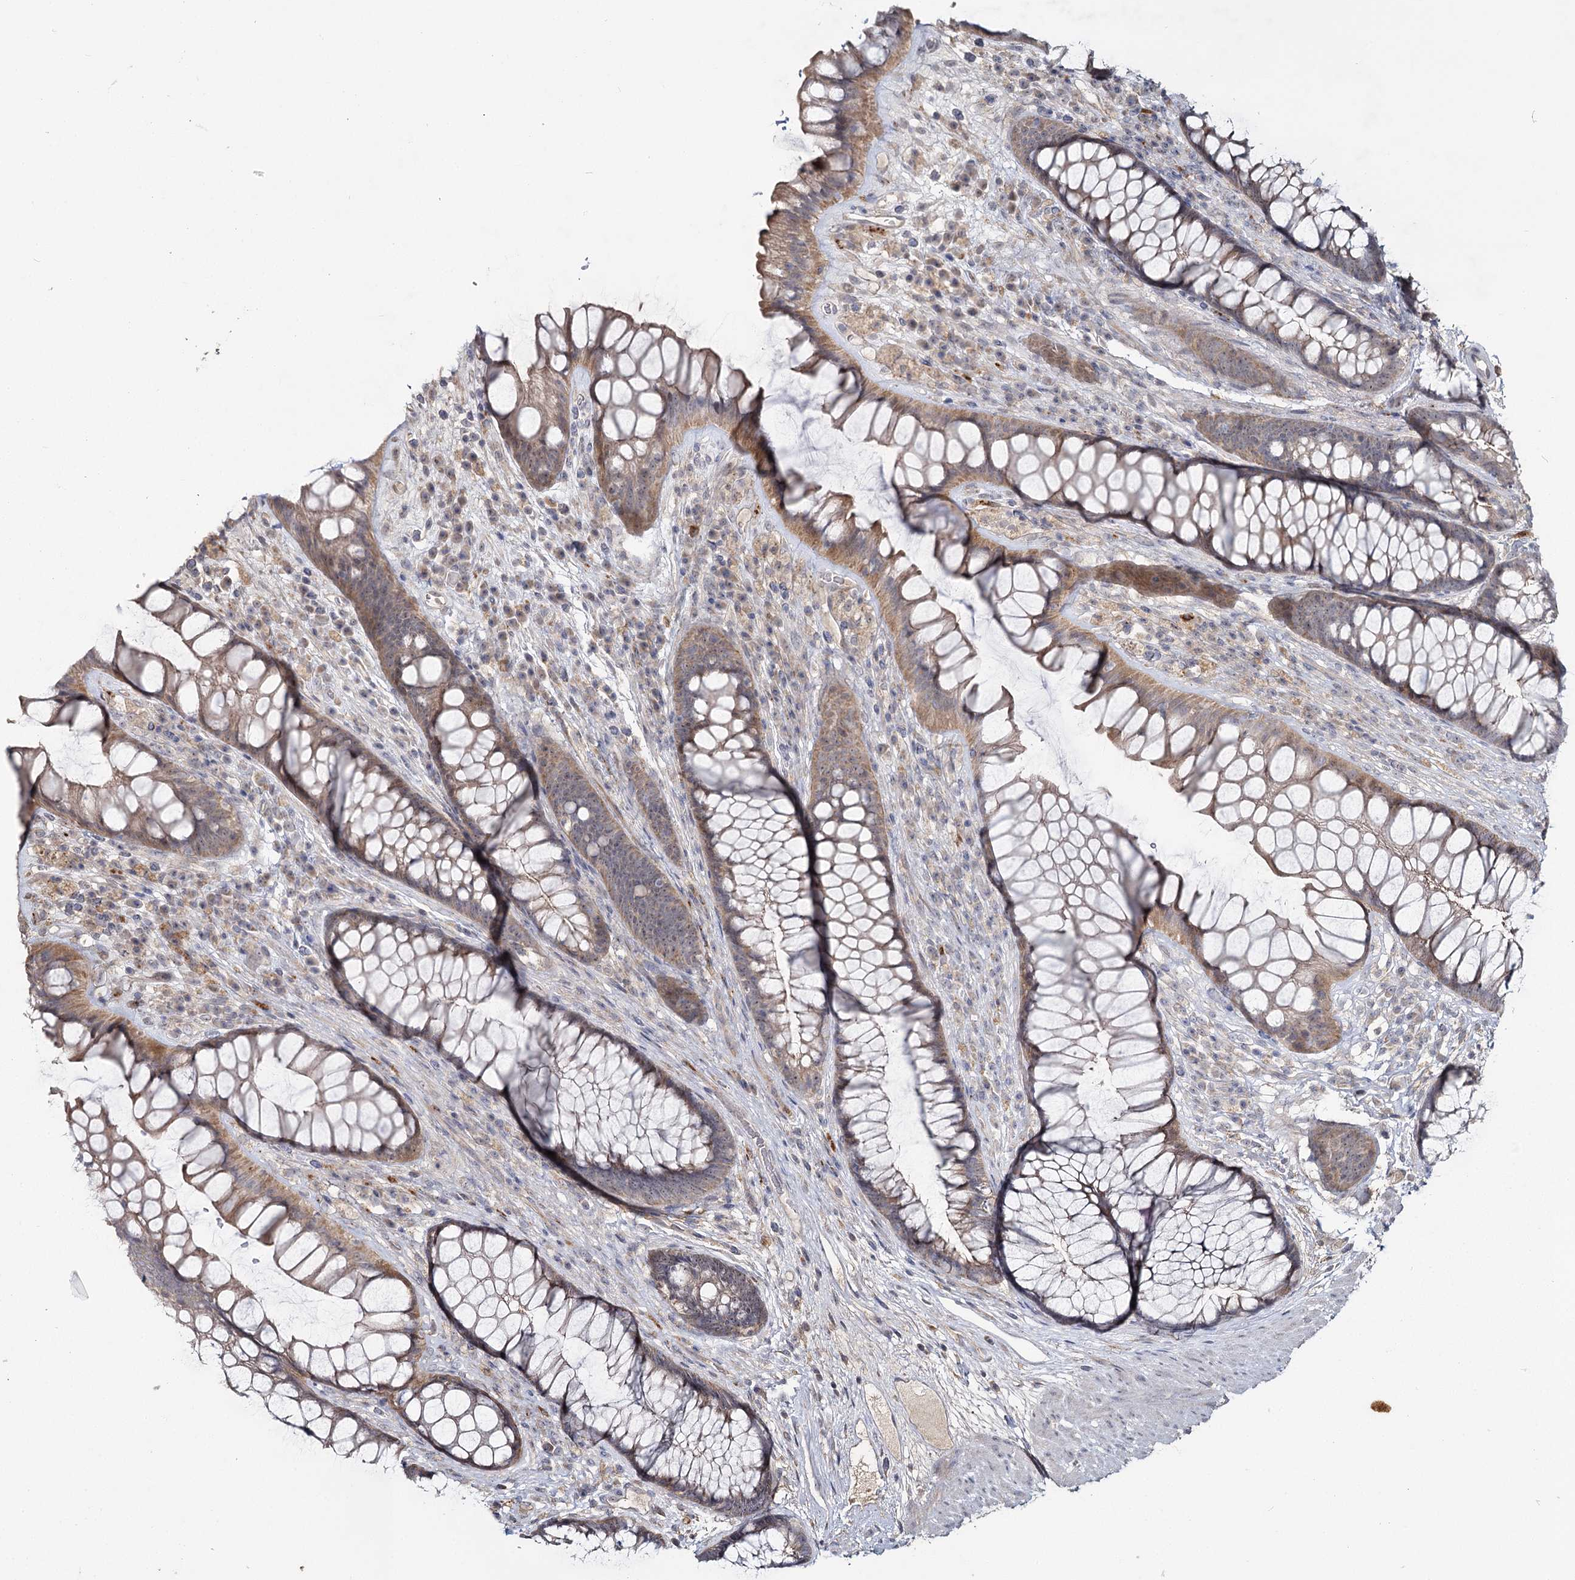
{"staining": {"intensity": "moderate", "quantity": "25%-75%", "location": "cytoplasmic/membranous"}, "tissue": "rectum", "cell_type": "Glandular cells", "image_type": "normal", "snomed": [{"axis": "morphology", "description": "Normal tissue, NOS"}, {"axis": "topography", "description": "Rectum"}], "caption": "Protein staining displays moderate cytoplasmic/membranous expression in about 25%-75% of glandular cells in benign rectum. (DAB IHC with brightfield microscopy, high magnification).", "gene": "ANGPTL5", "patient": {"sex": "male", "age": 74}}